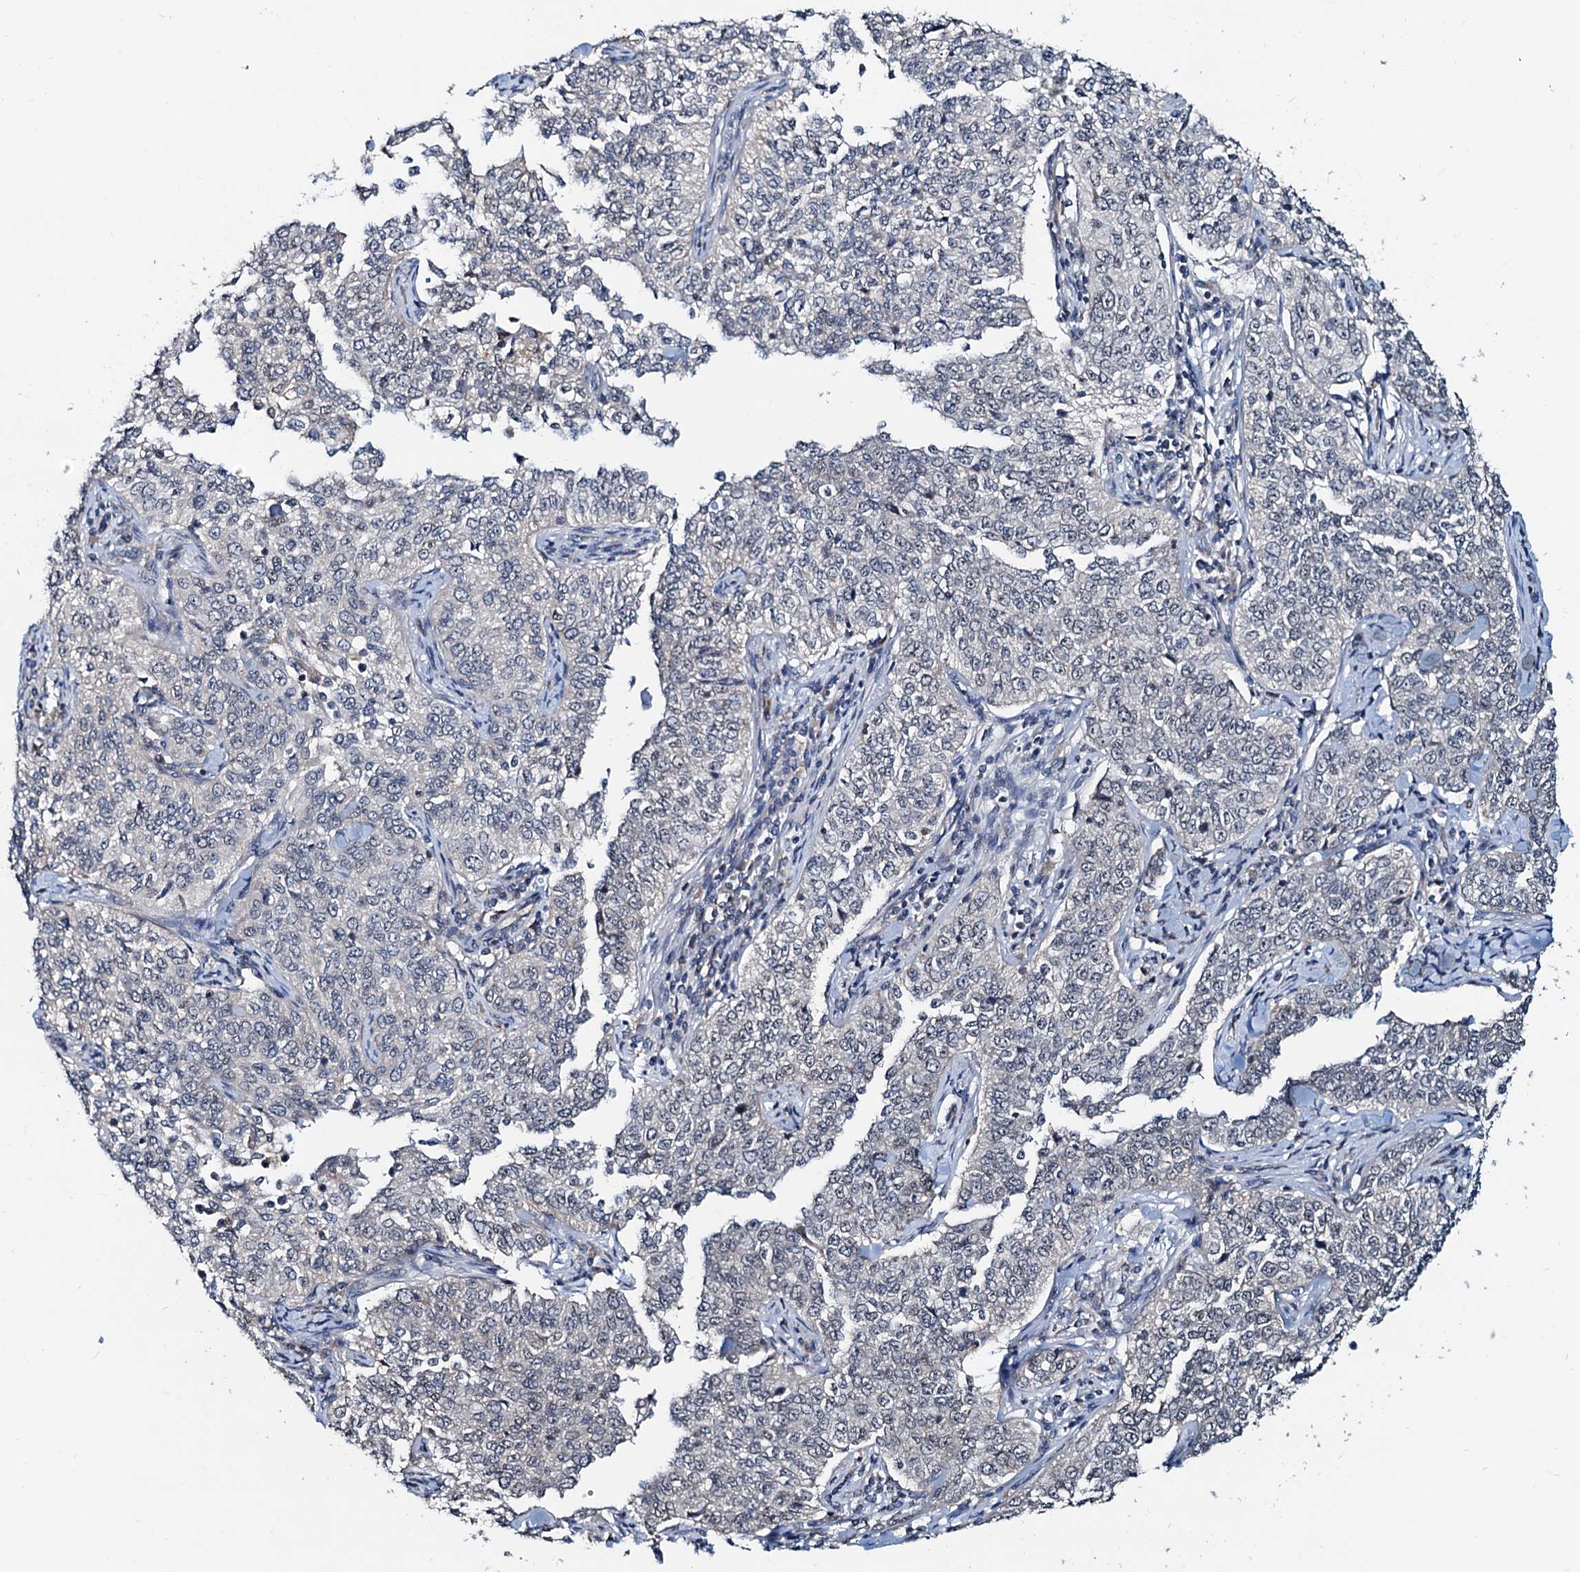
{"staining": {"intensity": "negative", "quantity": "none", "location": "none"}, "tissue": "cervical cancer", "cell_type": "Tumor cells", "image_type": "cancer", "snomed": [{"axis": "morphology", "description": "Squamous cell carcinoma, NOS"}, {"axis": "topography", "description": "Cervix"}], "caption": "Tumor cells show no significant positivity in cervical cancer.", "gene": "MCMBP", "patient": {"sex": "female", "age": 35}}